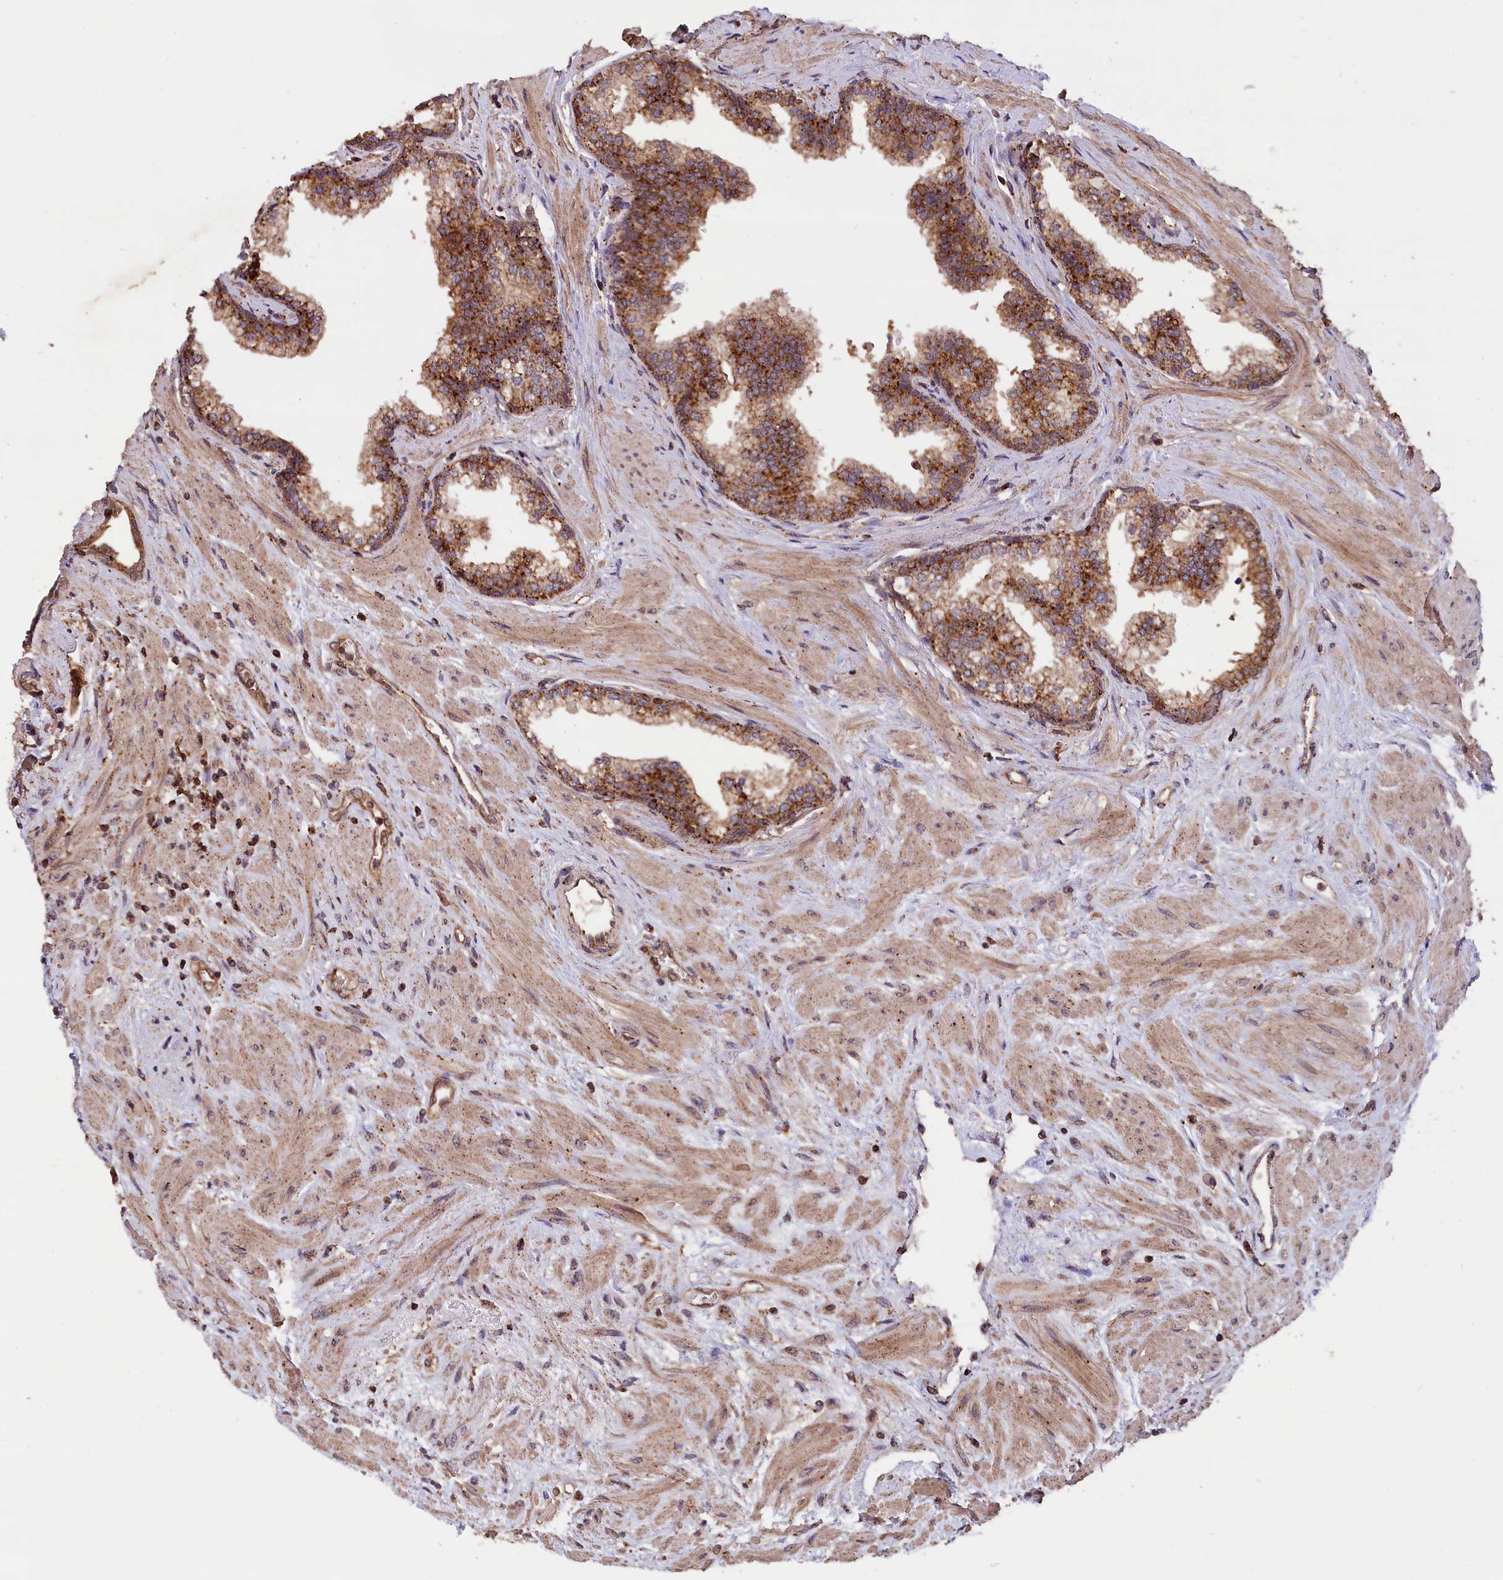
{"staining": {"intensity": "strong", "quantity": ">75%", "location": "cytoplasmic/membranous"}, "tissue": "prostate", "cell_type": "Glandular cells", "image_type": "normal", "snomed": [{"axis": "morphology", "description": "Normal tissue, NOS"}, {"axis": "topography", "description": "Prostate"}], "caption": "Prostate was stained to show a protein in brown. There is high levels of strong cytoplasmic/membranous staining in about >75% of glandular cells. (Stains: DAB in brown, nuclei in blue, Microscopy: brightfield microscopy at high magnification).", "gene": "IST1", "patient": {"sex": "male", "age": 57}}